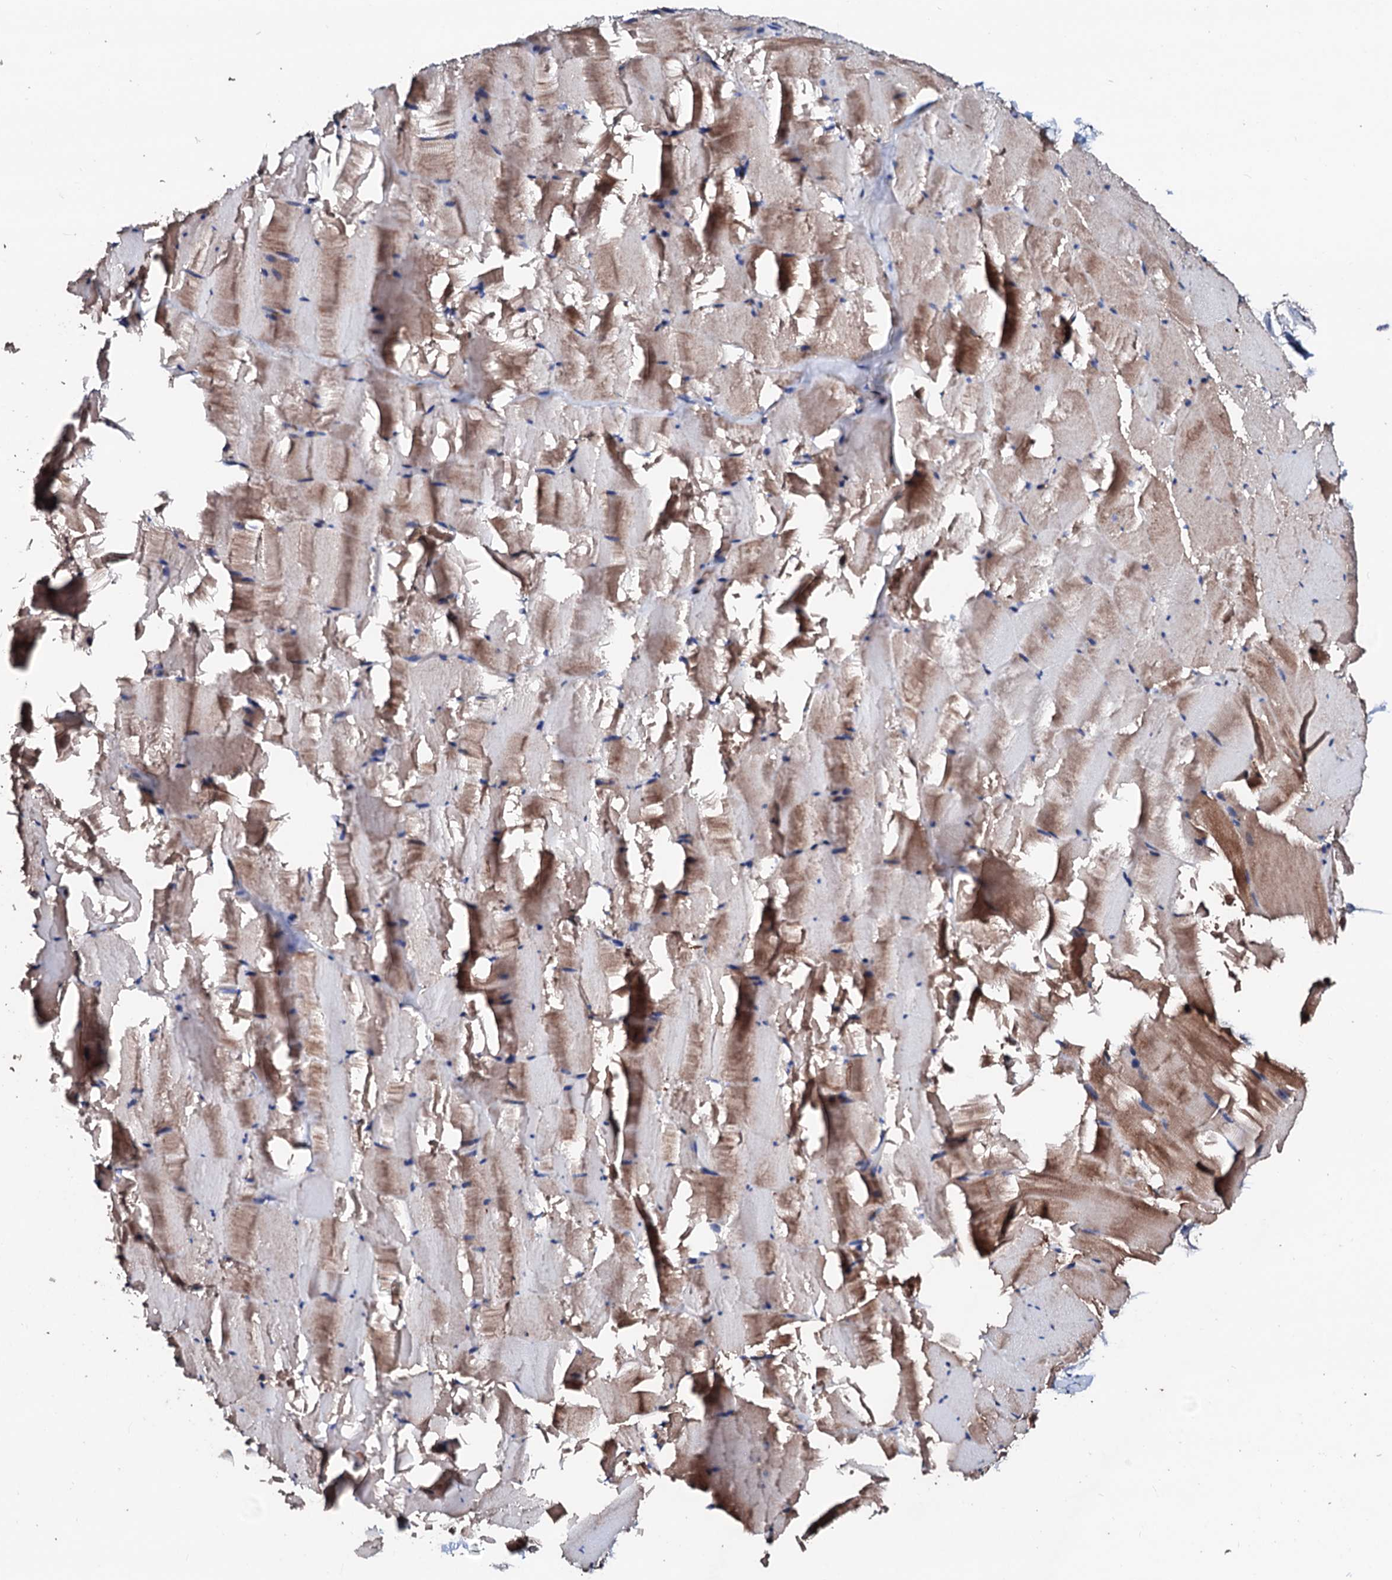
{"staining": {"intensity": "moderate", "quantity": "25%-75%", "location": "cytoplasmic/membranous"}, "tissue": "skeletal muscle", "cell_type": "Myocytes", "image_type": "normal", "snomed": [{"axis": "morphology", "description": "Normal tissue, NOS"}, {"axis": "topography", "description": "Skeletal muscle"}], "caption": "Brown immunohistochemical staining in unremarkable skeletal muscle displays moderate cytoplasmic/membranous staining in about 25%-75% of myocytes. (Stains: DAB in brown, nuclei in blue, Microscopy: brightfield microscopy at high magnification).", "gene": "TBCEL", "patient": {"sex": "male", "age": 62}}